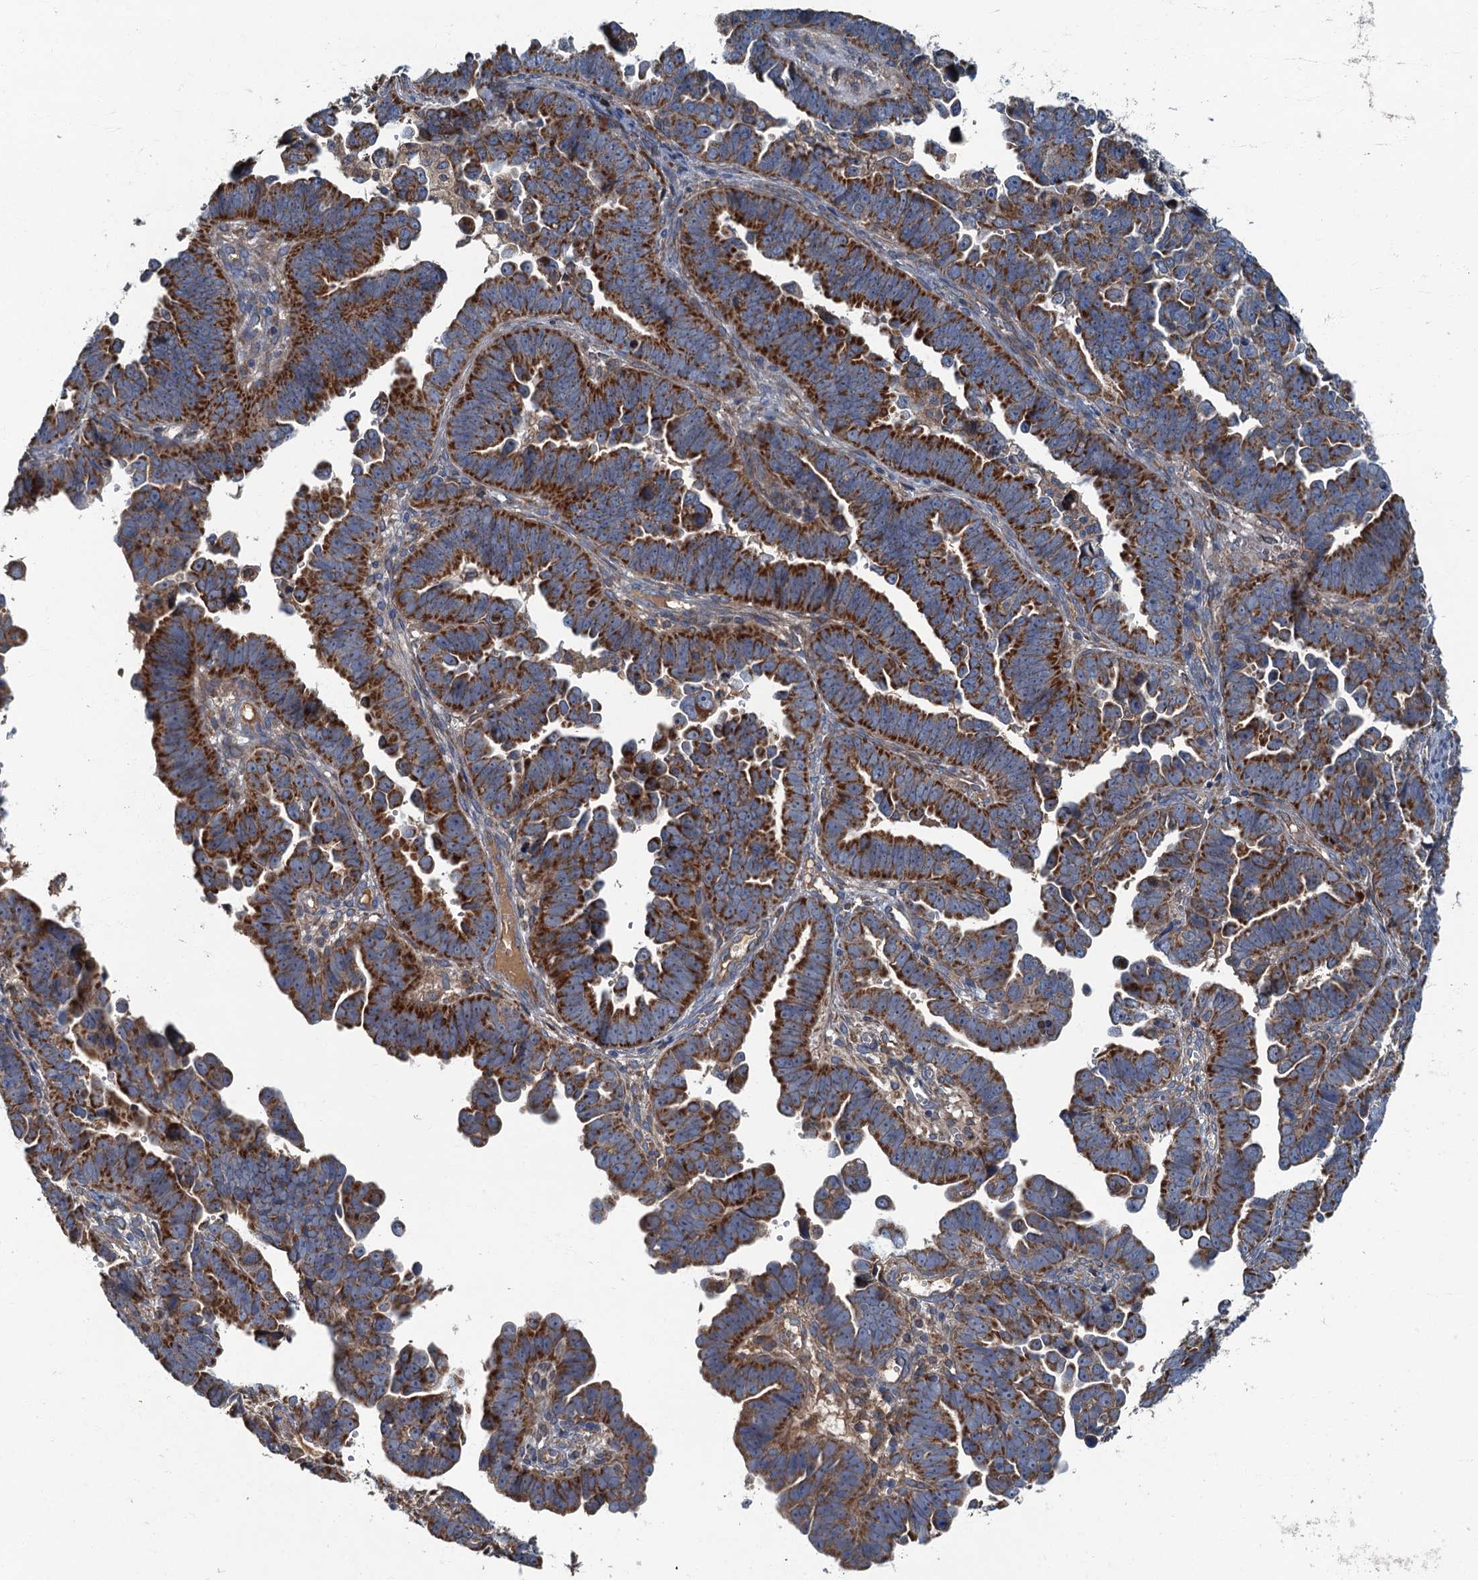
{"staining": {"intensity": "strong", "quantity": ">75%", "location": "cytoplasmic/membranous"}, "tissue": "endometrial cancer", "cell_type": "Tumor cells", "image_type": "cancer", "snomed": [{"axis": "morphology", "description": "Adenocarcinoma, NOS"}, {"axis": "topography", "description": "Endometrium"}], "caption": "Protein expression analysis of human endometrial cancer reveals strong cytoplasmic/membranous positivity in about >75% of tumor cells.", "gene": "SPDYC", "patient": {"sex": "female", "age": 75}}